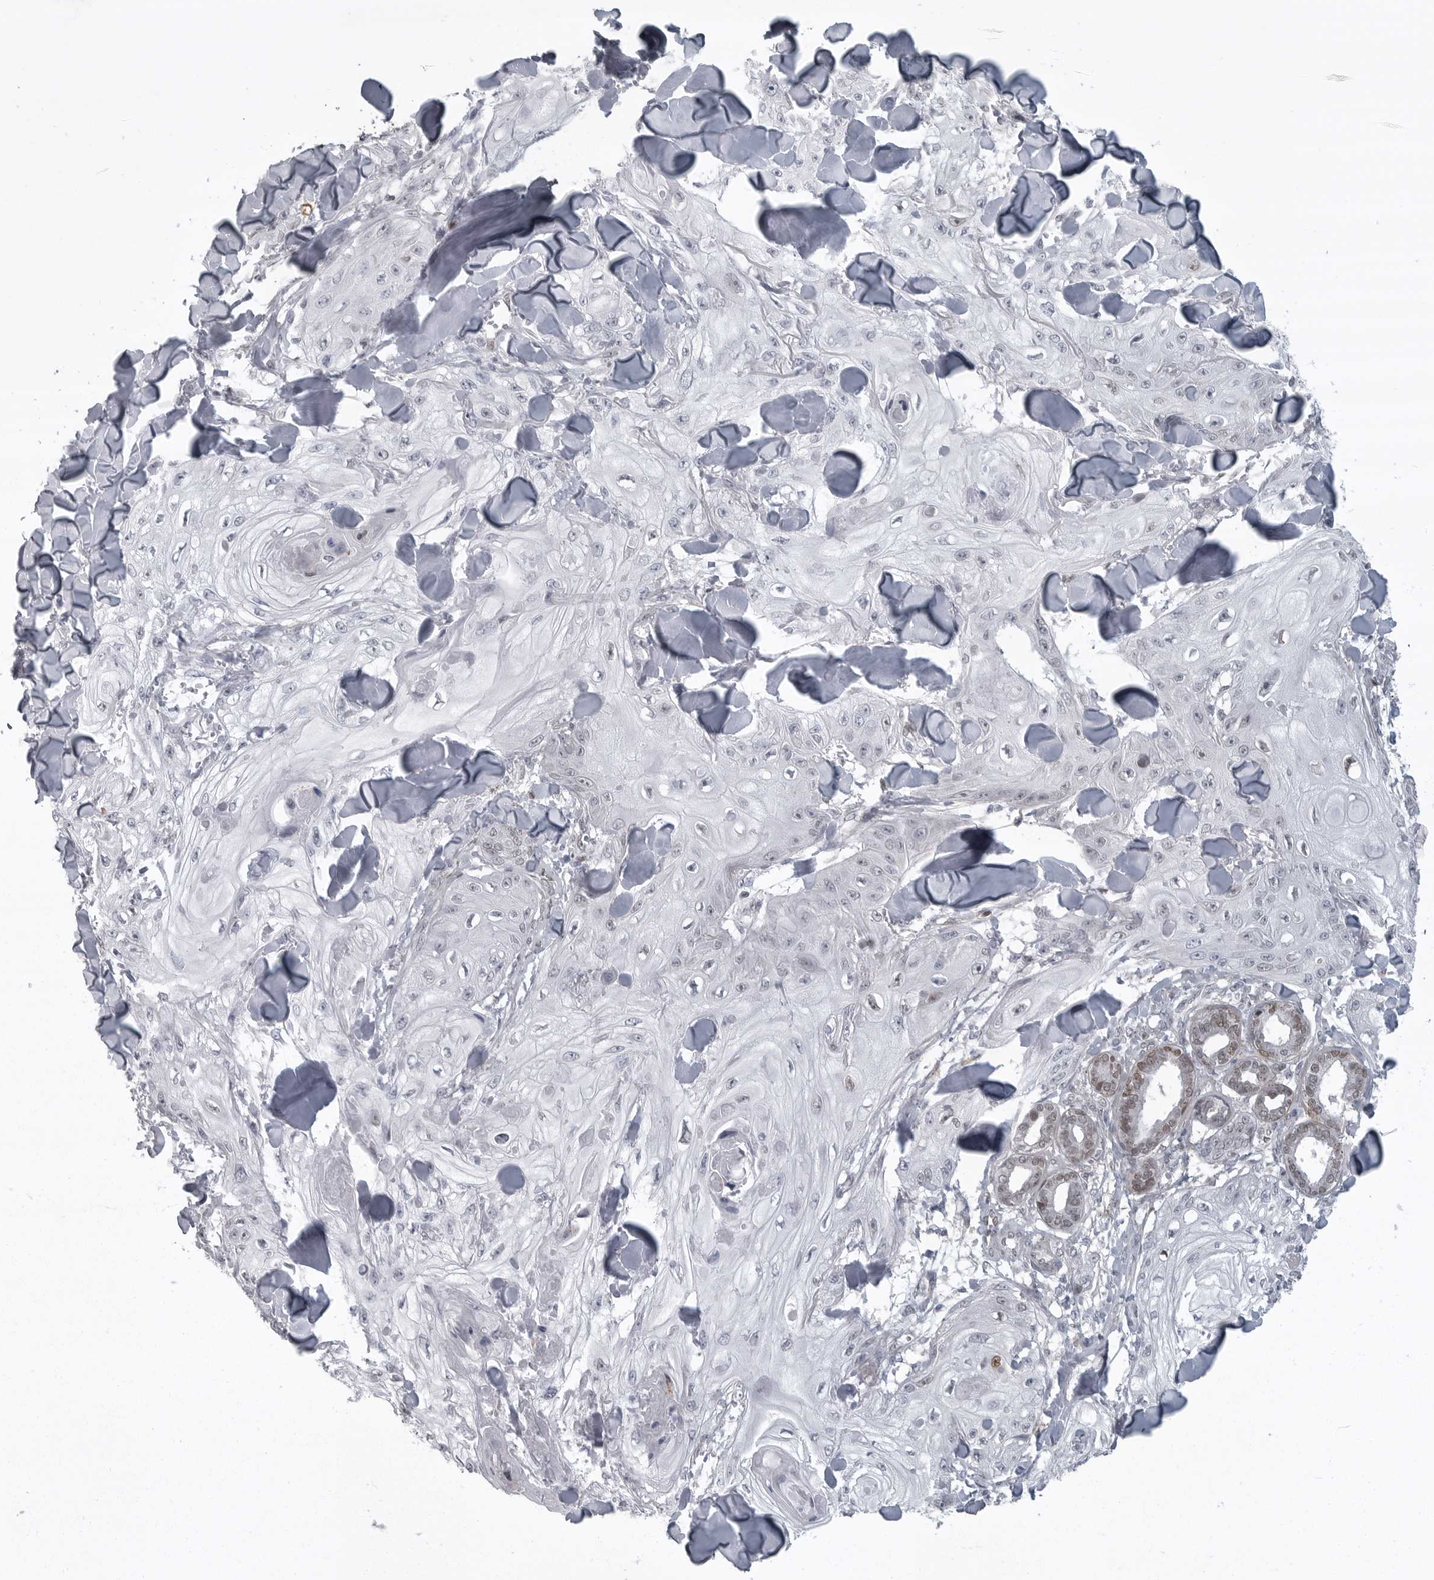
{"staining": {"intensity": "negative", "quantity": "none", "location": "none"}, "tissue": "skin cancer", "cell_type": "Tumor cells", "image_type": "cancer", "snomed": [{"axis": "morphology", "description": "Squamous cell carcinoma, NOS"}, {"axis": "topography", "description": "Skin"}], "caption": "Tumor cells are negative for protein expression in human squamous cell carcinoma (skin).", "gene": "HMGN3", "patient": {"sex": "male", "age": 74}}